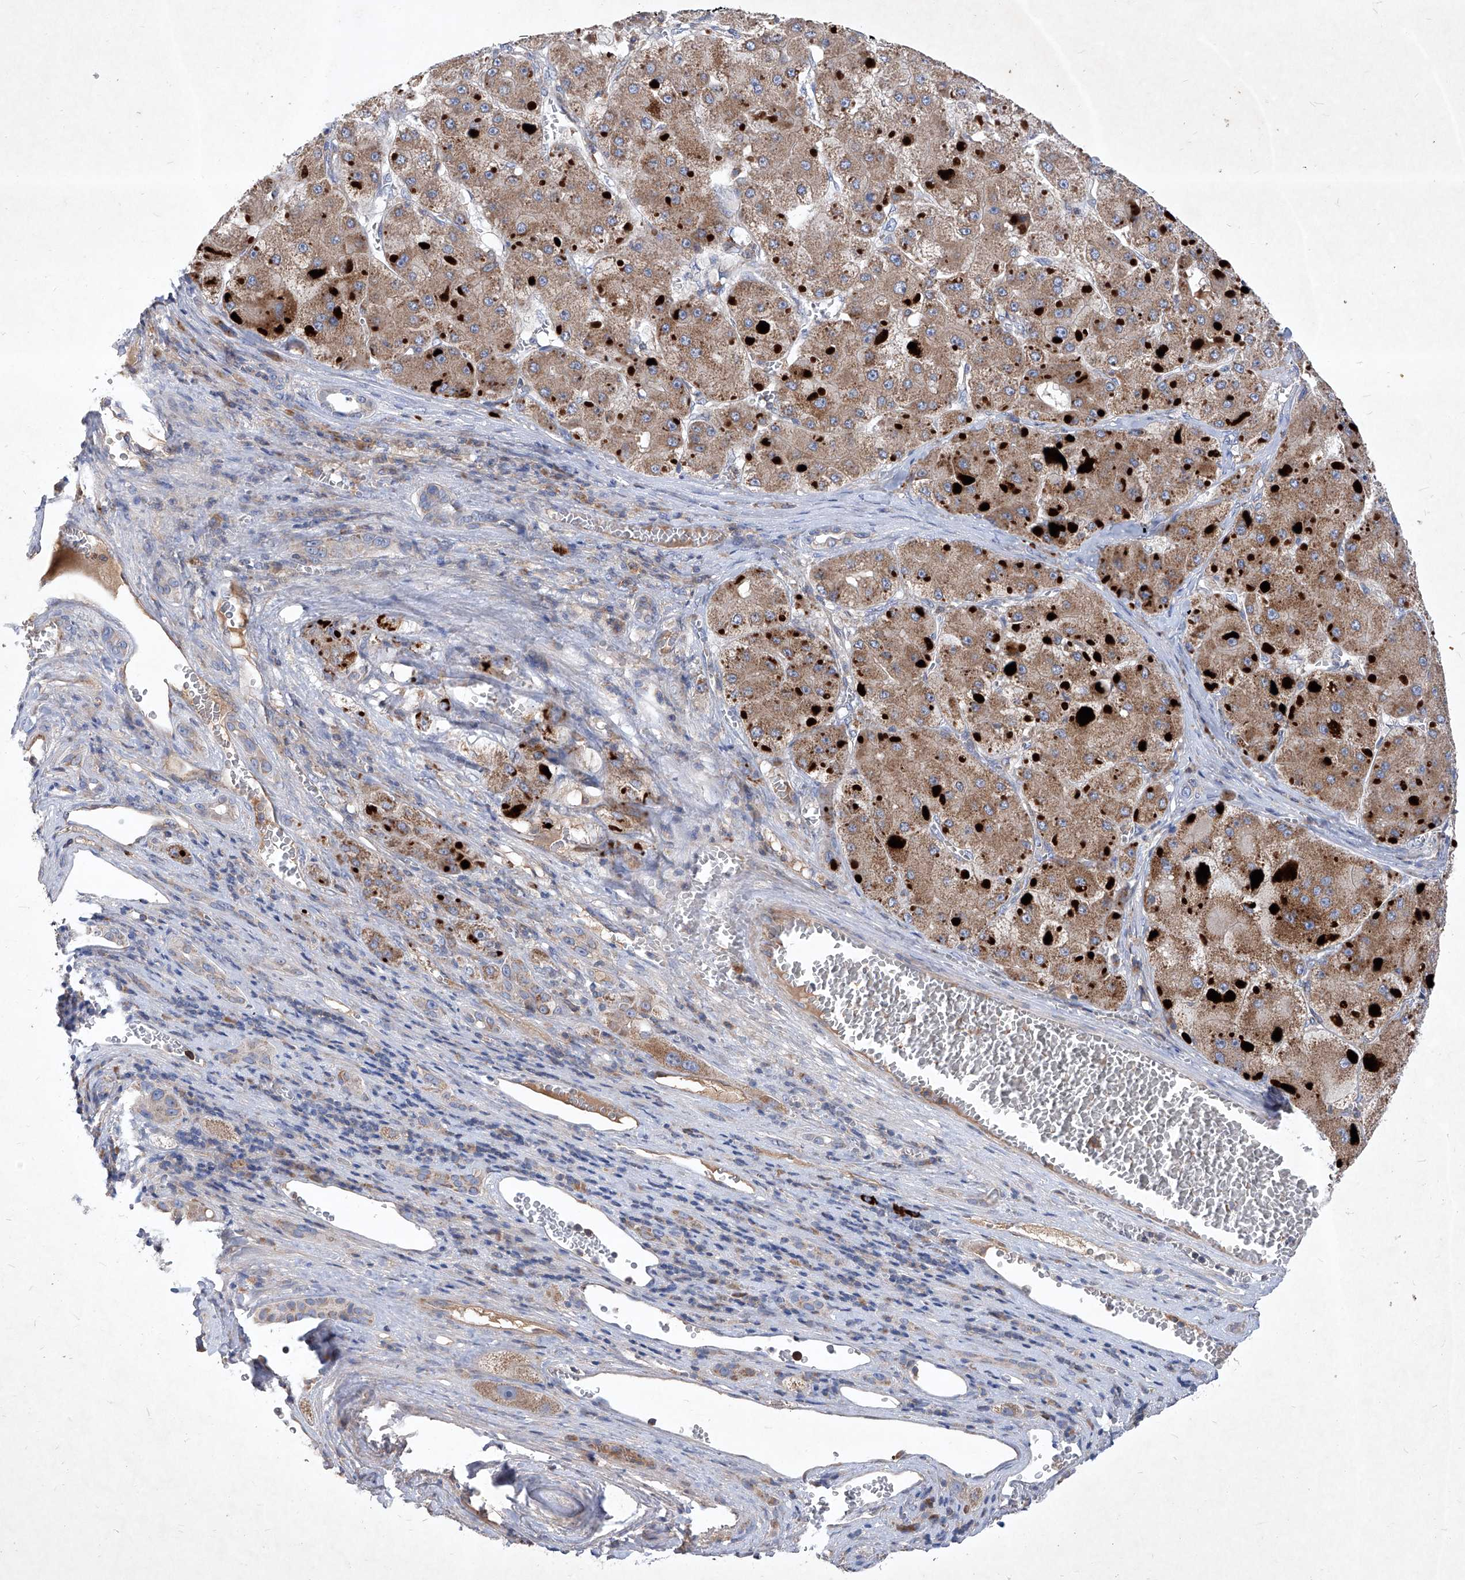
{"staining": {"intensity": "moderate", "quantity": ">75%", "location": "cytoplasmic/membranous"}, "tissue": "liver cancer", "cell_type": "Tumor cells", "image_type": "cancer", "snomed": [{"axis": "morphology", "description": "Carcinoma, Hepatocellular, NOS"}, {"axis": "topography", "description": "Liver"}], "caption": "The immunohistochemical stain labels moderate cytoplasmic/membranous positivity in tumor cells of liver cancer tissue. (DAB (3,3'-diaminobenzidine) IHC with brightfield microscopy, high magnification).", "gene": "EPHA8", "patient": {"sex": "female", "age": 73}}